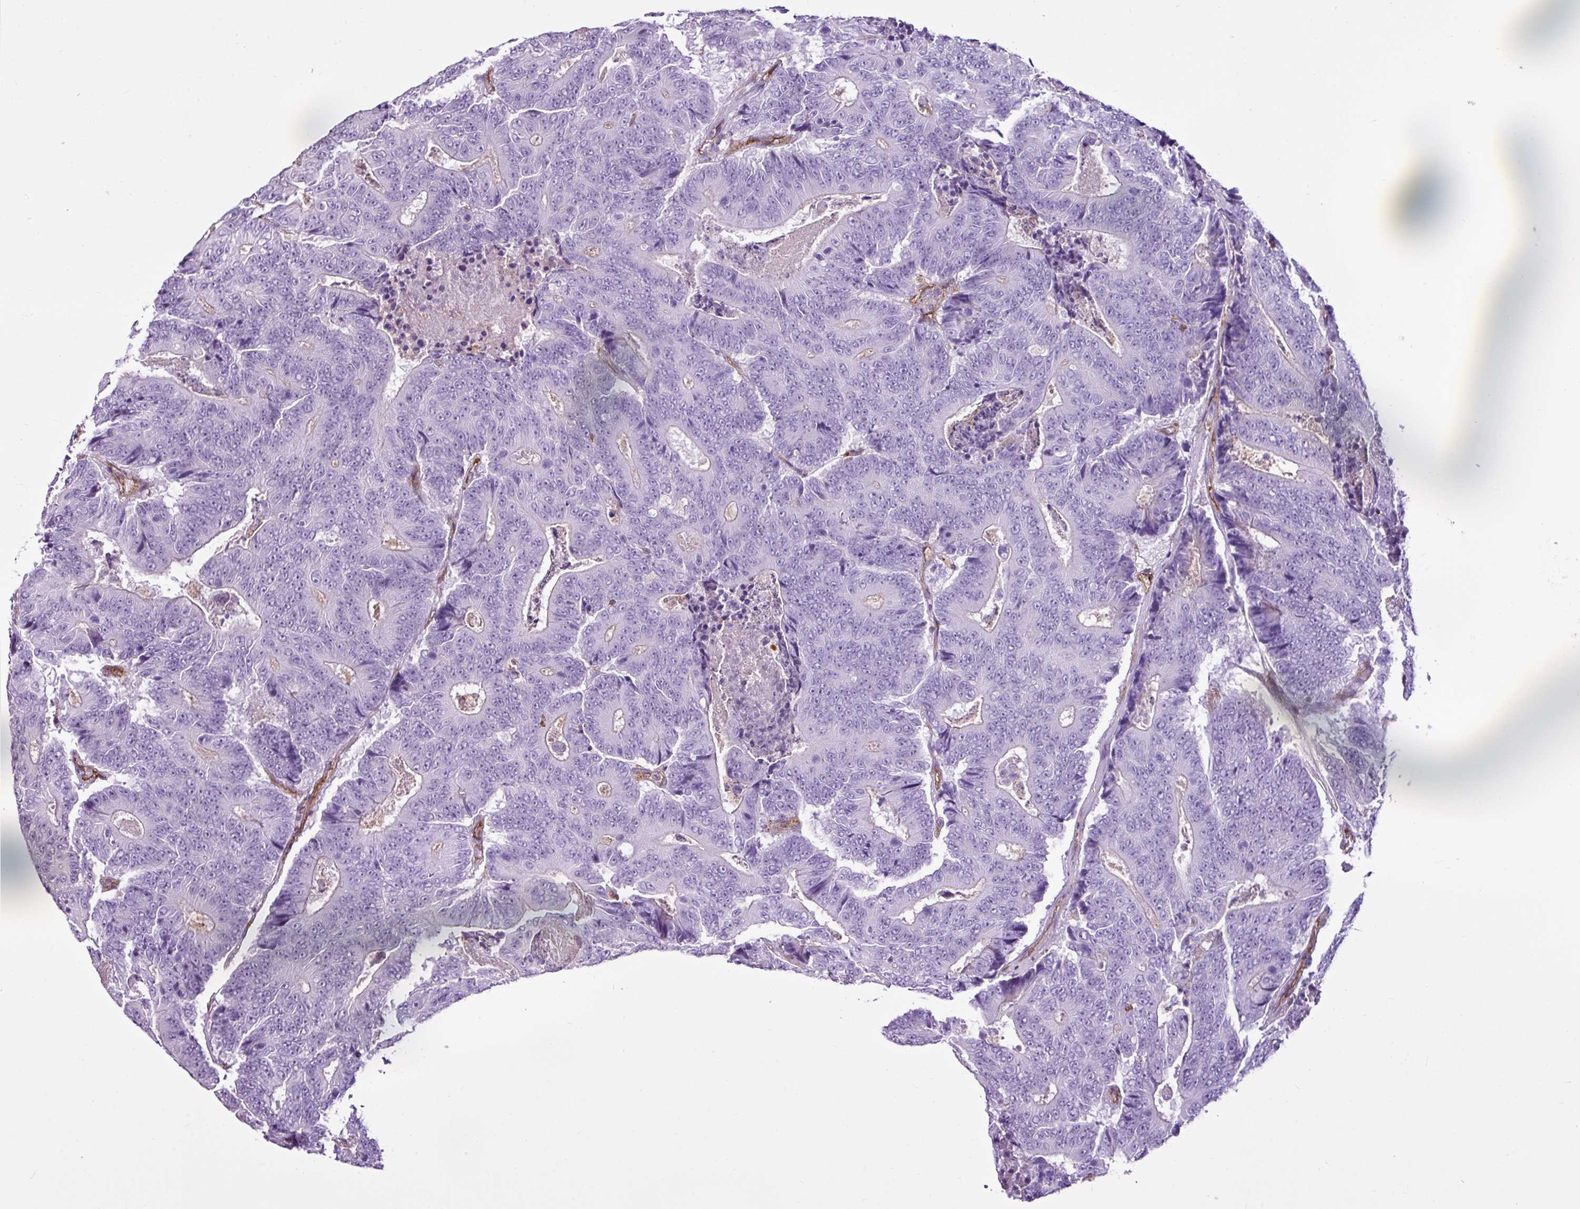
{"staining": {"intensity": "negative", "quantity": "none", "location": "none"}, "tissue": "colorectal cancer", "cell_type": "Tumor cells", "image_type": "cancer", "snomed": [{"axis": "morphology", "description": "Adenocarcinoma, NOS"}, {"axis": "topography", "description": "Colon"}], "caption": "This is a photomicrograph of immunohistochemistry staining of colorectal cancer, which shows no expression in tumor cells.", "gene": "EME2", "patient": {"sex": "male", "age": 83}}